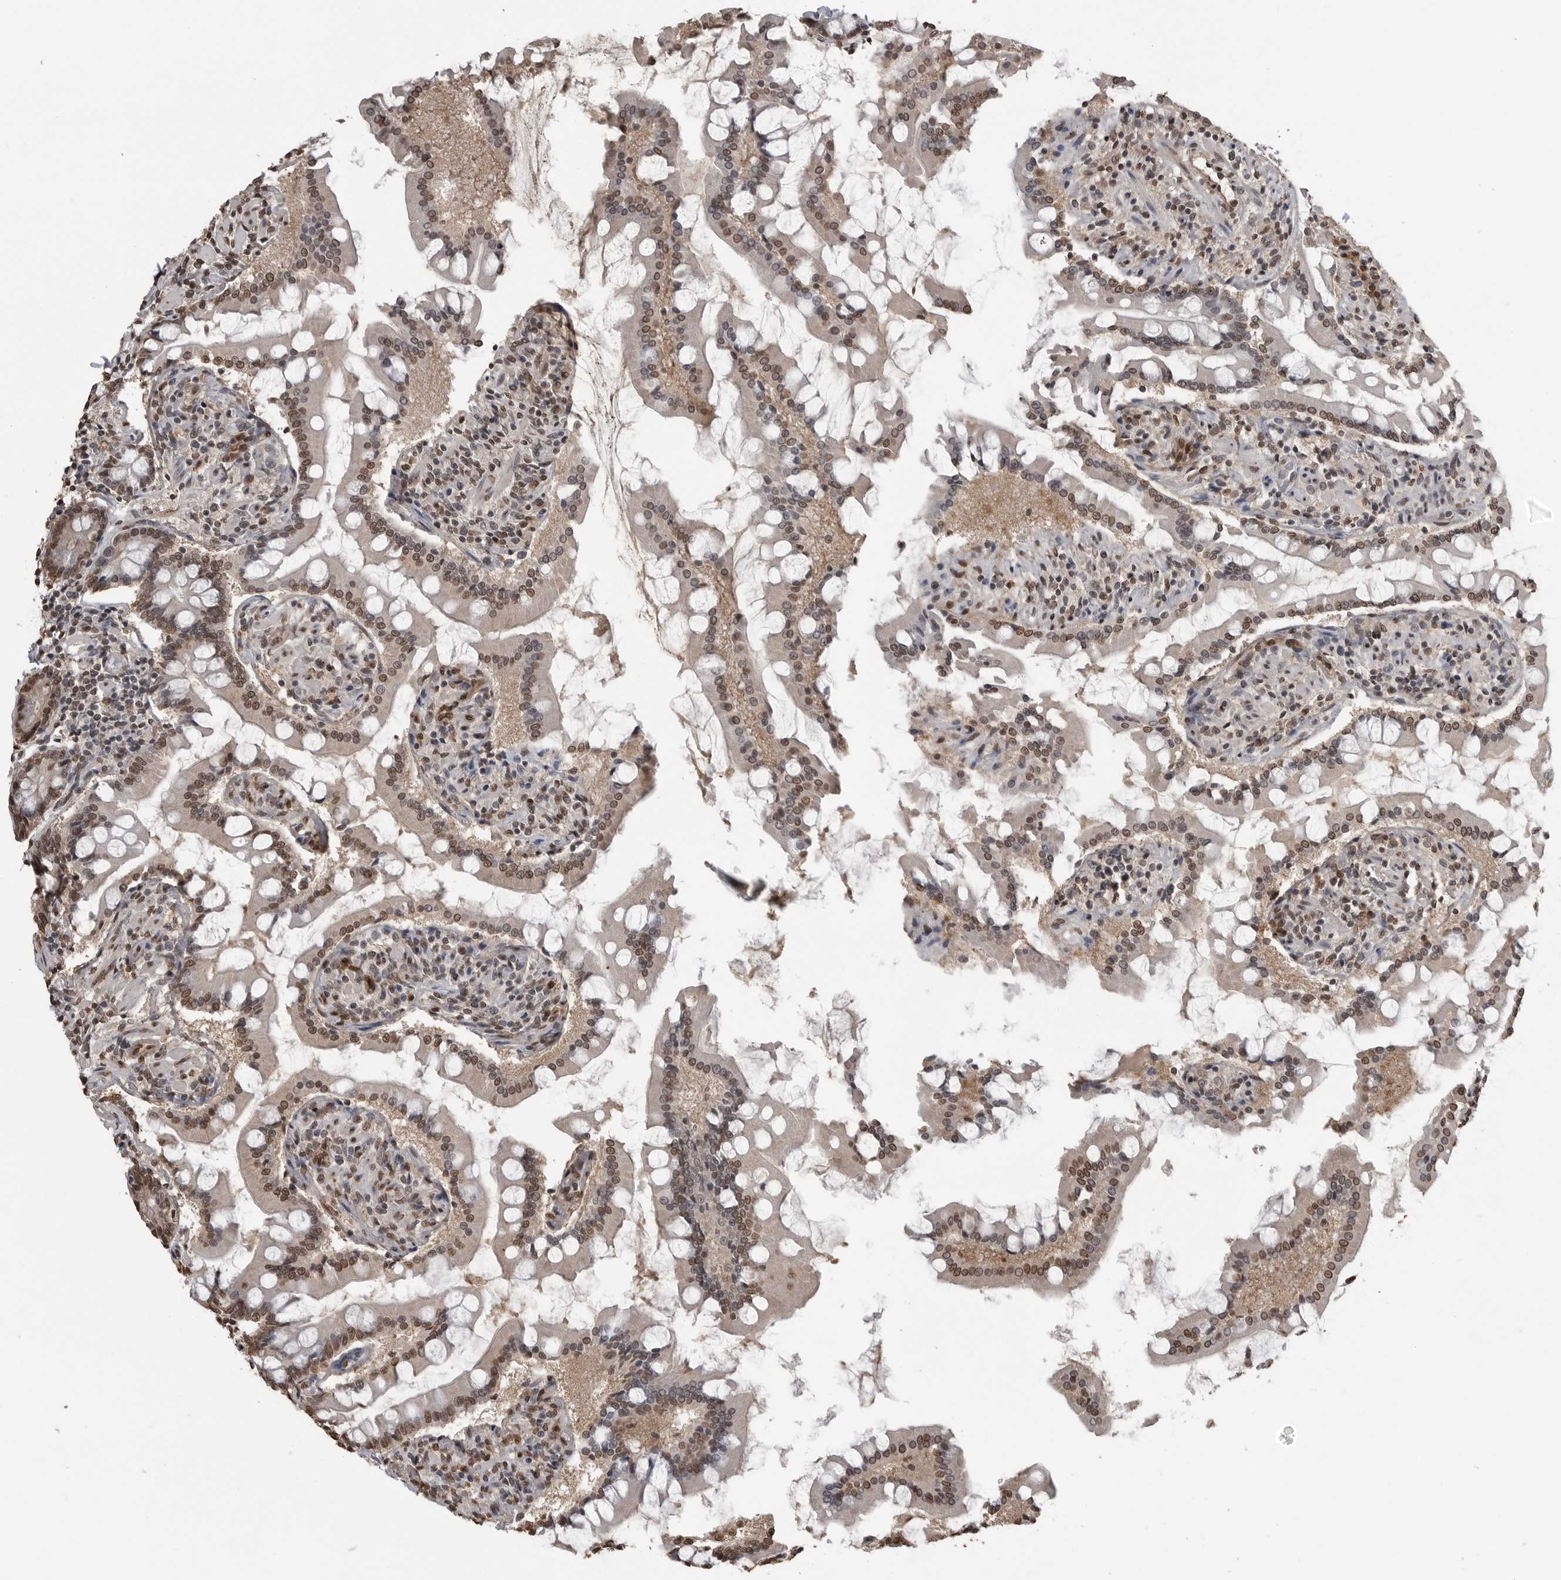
{"staining": {"intensity": "moderate", "quantity": ">75%", "location": "nuclear"}, "tissue": "small intestine", "cell_type": "Glandular cells", "image_type": "normal", "snomed": [{"axis": "morphology", "description": "Normal tissue, NOS"}, {"axis": "topography", "description": "Small intestine"}], "caption": "Immunohistochemical staining of normal small intestine reveals moderate nuclear protein expression in about >75% of glandular cells.", "gene": "SMAD2", "patient": {"sex": "male", "age": 41}}